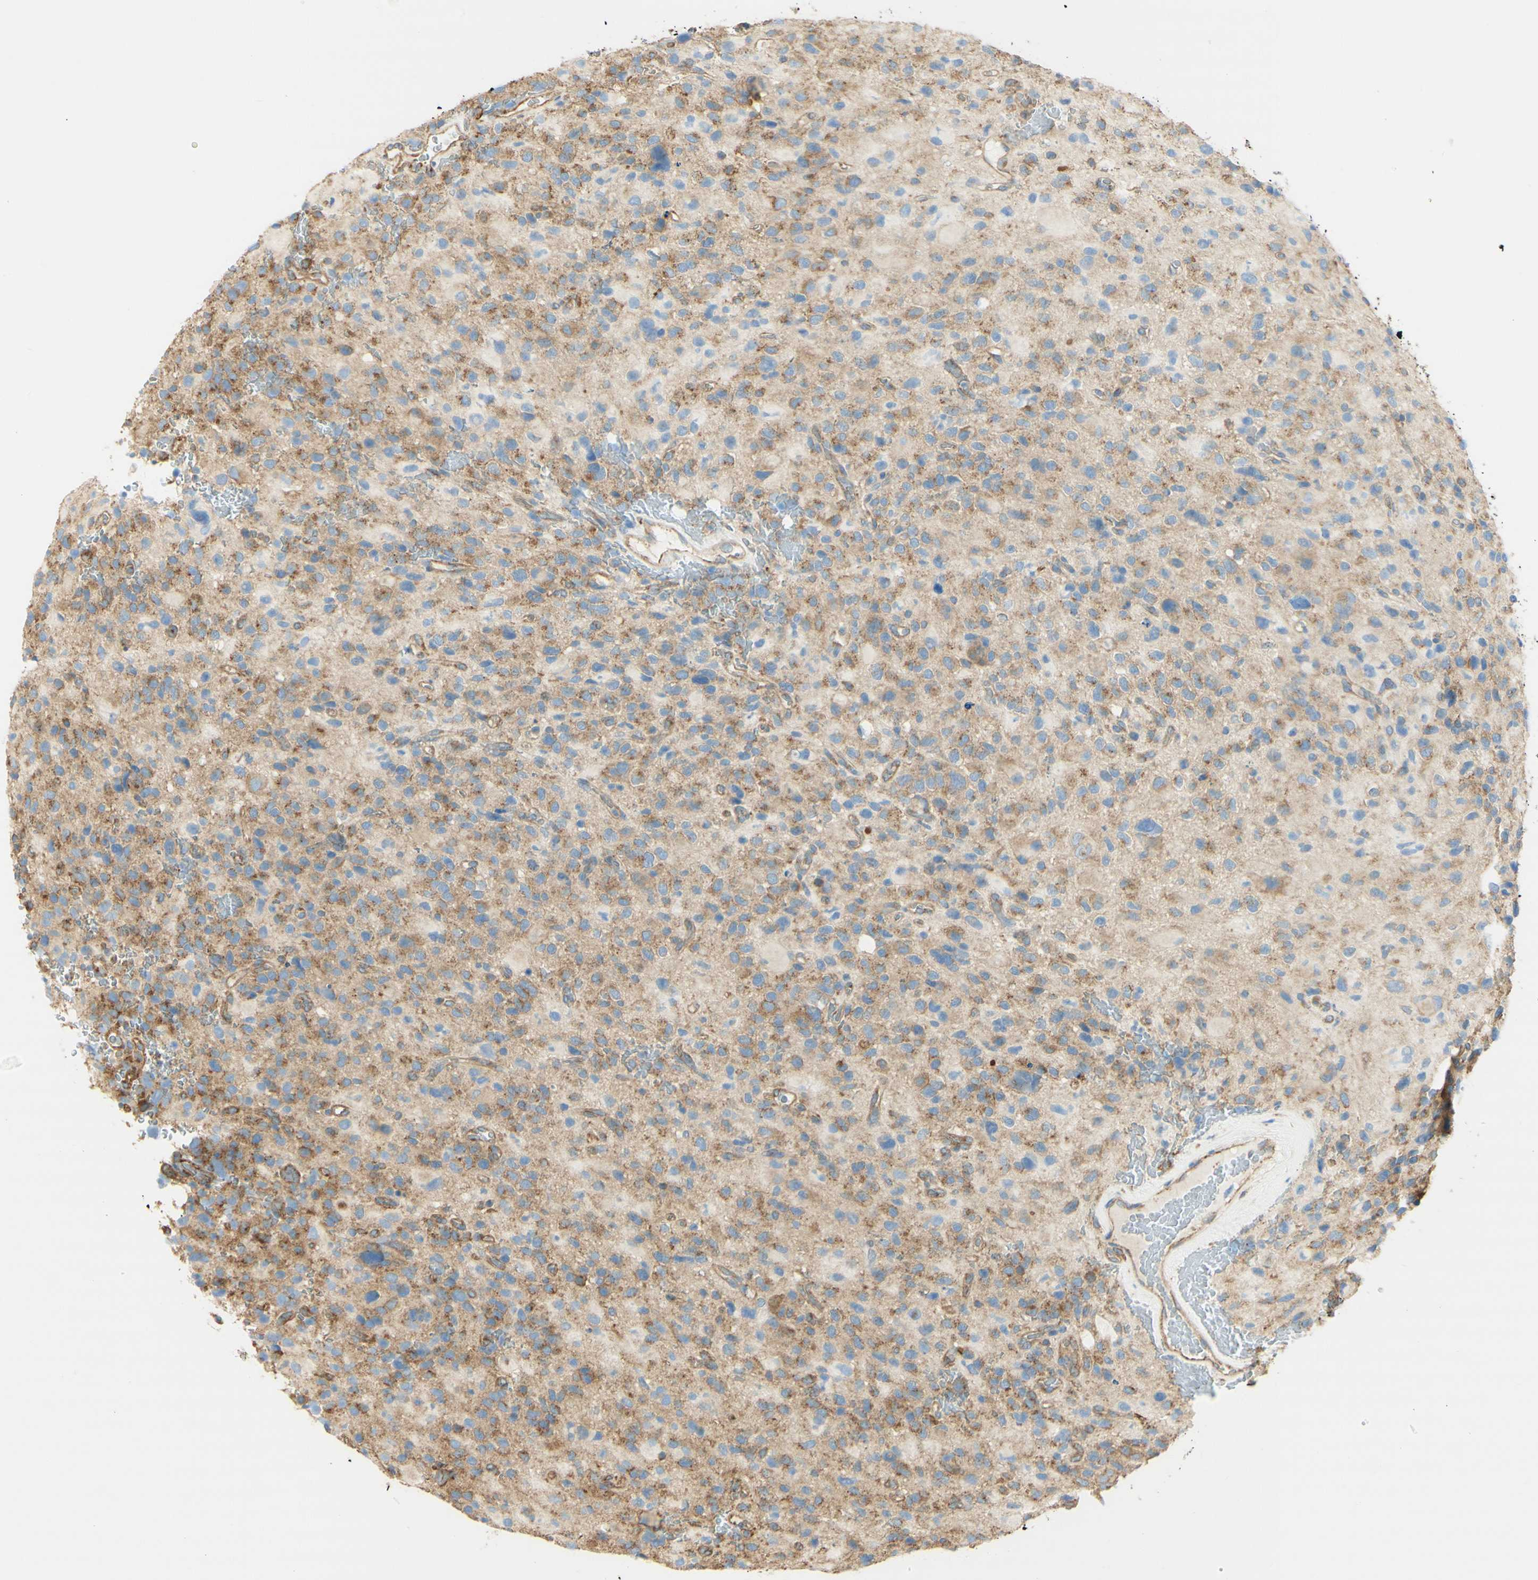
{"staining": {"intensity": "moderate", "quantity": "<25%", "location": "cytoplasmic/membranous"}, "tissue": "glioma", "cell_type": "Tumor cells", "image_type": "cancer", "snomed": [{"axis": "morphology", "description": "Glioma, malignant, High grade"}, {"axis": "topography", "description": "Brain"}], "caption": "High-grade glioma (malignant) stained with a protein marker reveals moderate staining in tumor cells.", "gene": "CLTC", "patient": {"sex": "male", "age": 48}}